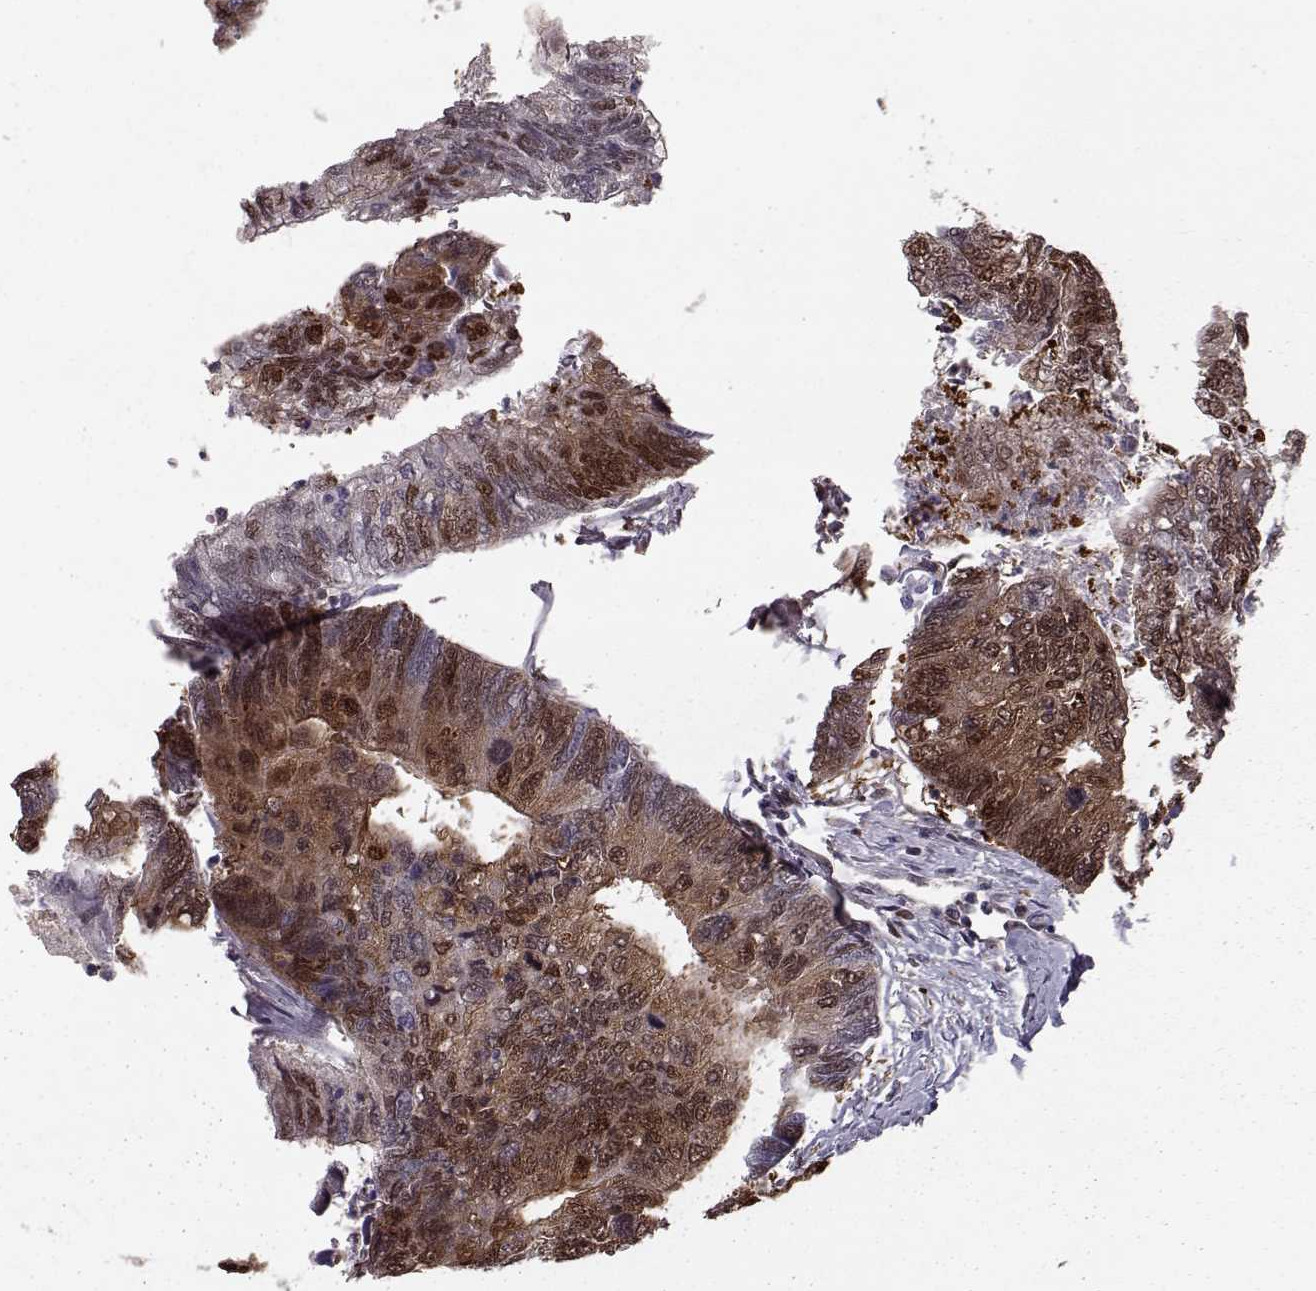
{"staining": {"intensity": "strong", "quantity": ">75%", "location": "cytoplasmic/membranous,nuclear"}, "tissue": "colorectal cancer", "cell_type": "Tumor cells", "image_type": "cancer", "snomed": [{"axis": "morphology", "description": "Adenocarcinoma, NOS"}, {"axis": "topography", "description": "Colon"}], "caption": "The image shows immunohistochemical staining of colorectal cancer. There is strong cytoplasmic/membranous and nuclear staining is identified in approximately >75% of tumor cells. (Brightfield microscopy of DAB IHC at high magnification).", "gene": "RANBP1", "patient": {"sex": "female", "age": 67}}